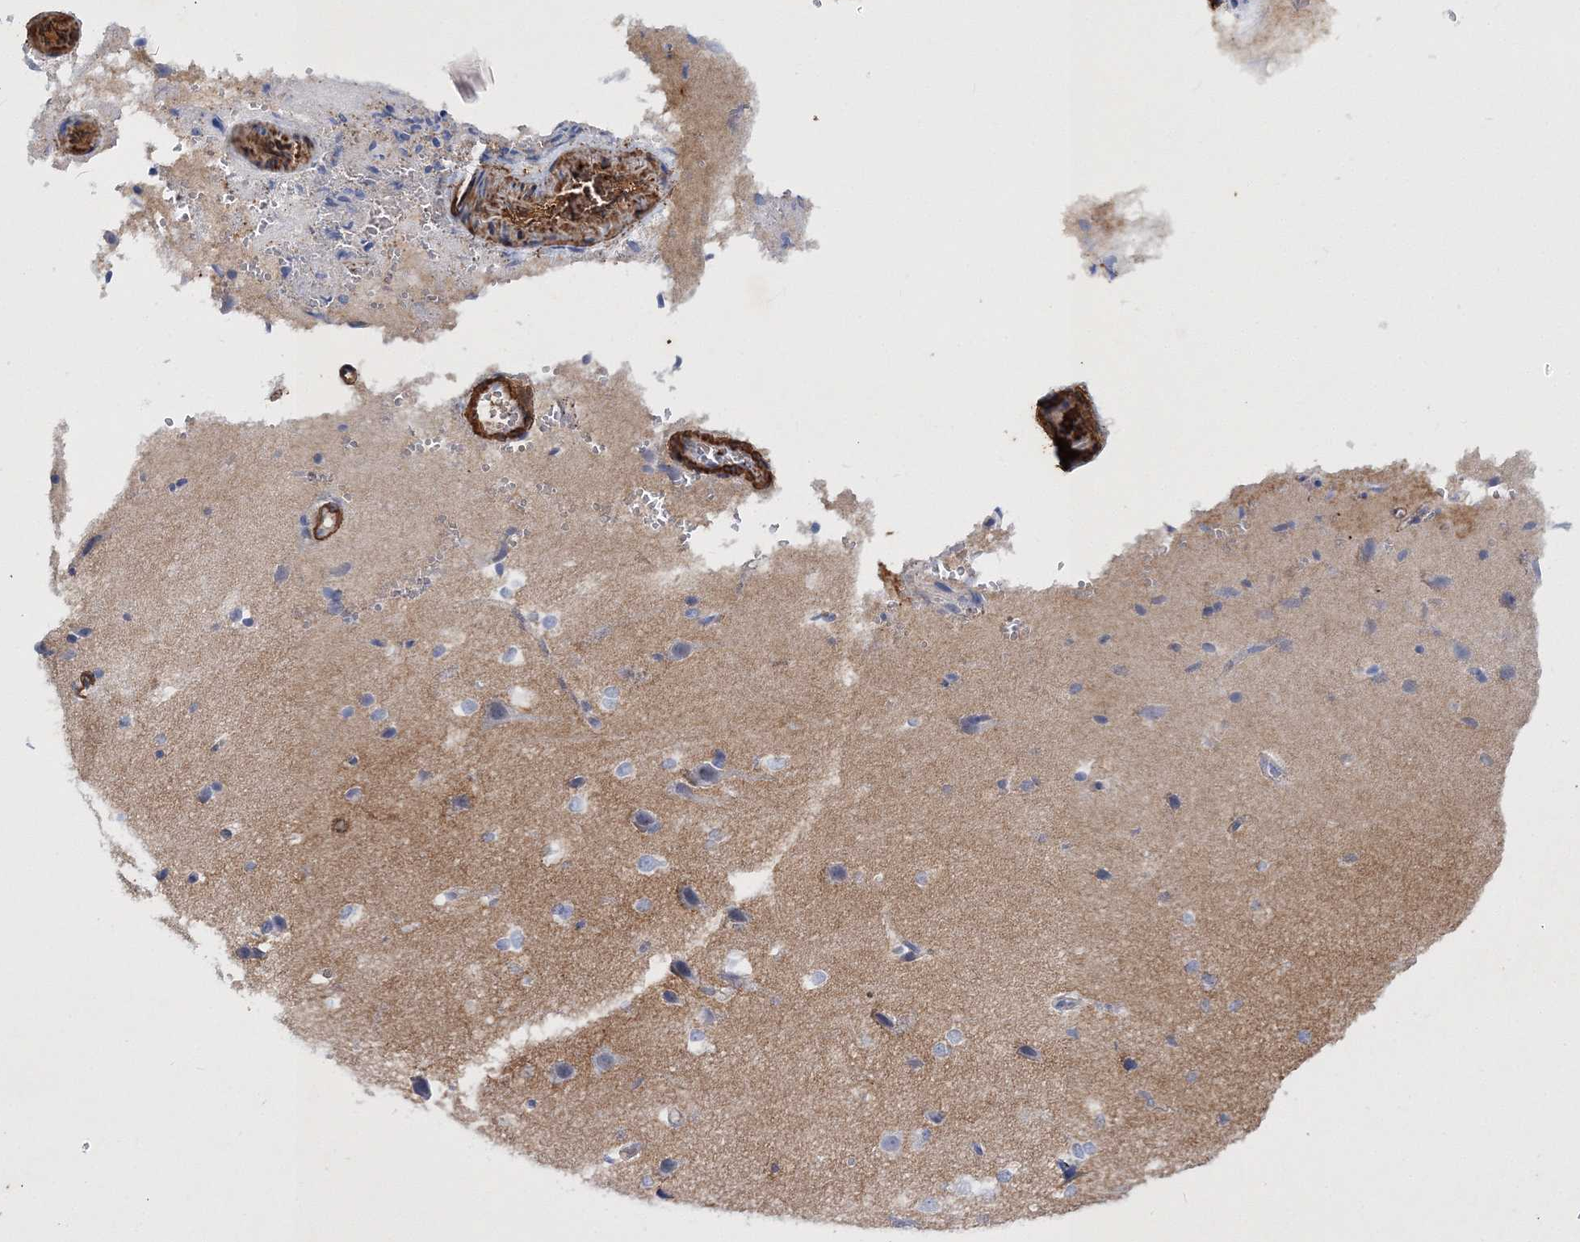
{"staining": {"intensity": "negative", "quantity": "none", "location": "none"}, "tissue": "cerebral cortex", "cell_type": "Endothelial cells", "image_type": "normal", "snomed": [{"axis": "morphology", "description": "Normal tissue, NOS"}, {"axis": "morphology", "description": "Developmental malformation"}, {"axis": "topography", "description": "Cerebral cortex"}], "caption": "Image shows no significant protein staining in endothelial cells of unremarkable cerebral cortex.", "gene": "RTN2", "patient": {"sex": "female", "age": 30}}